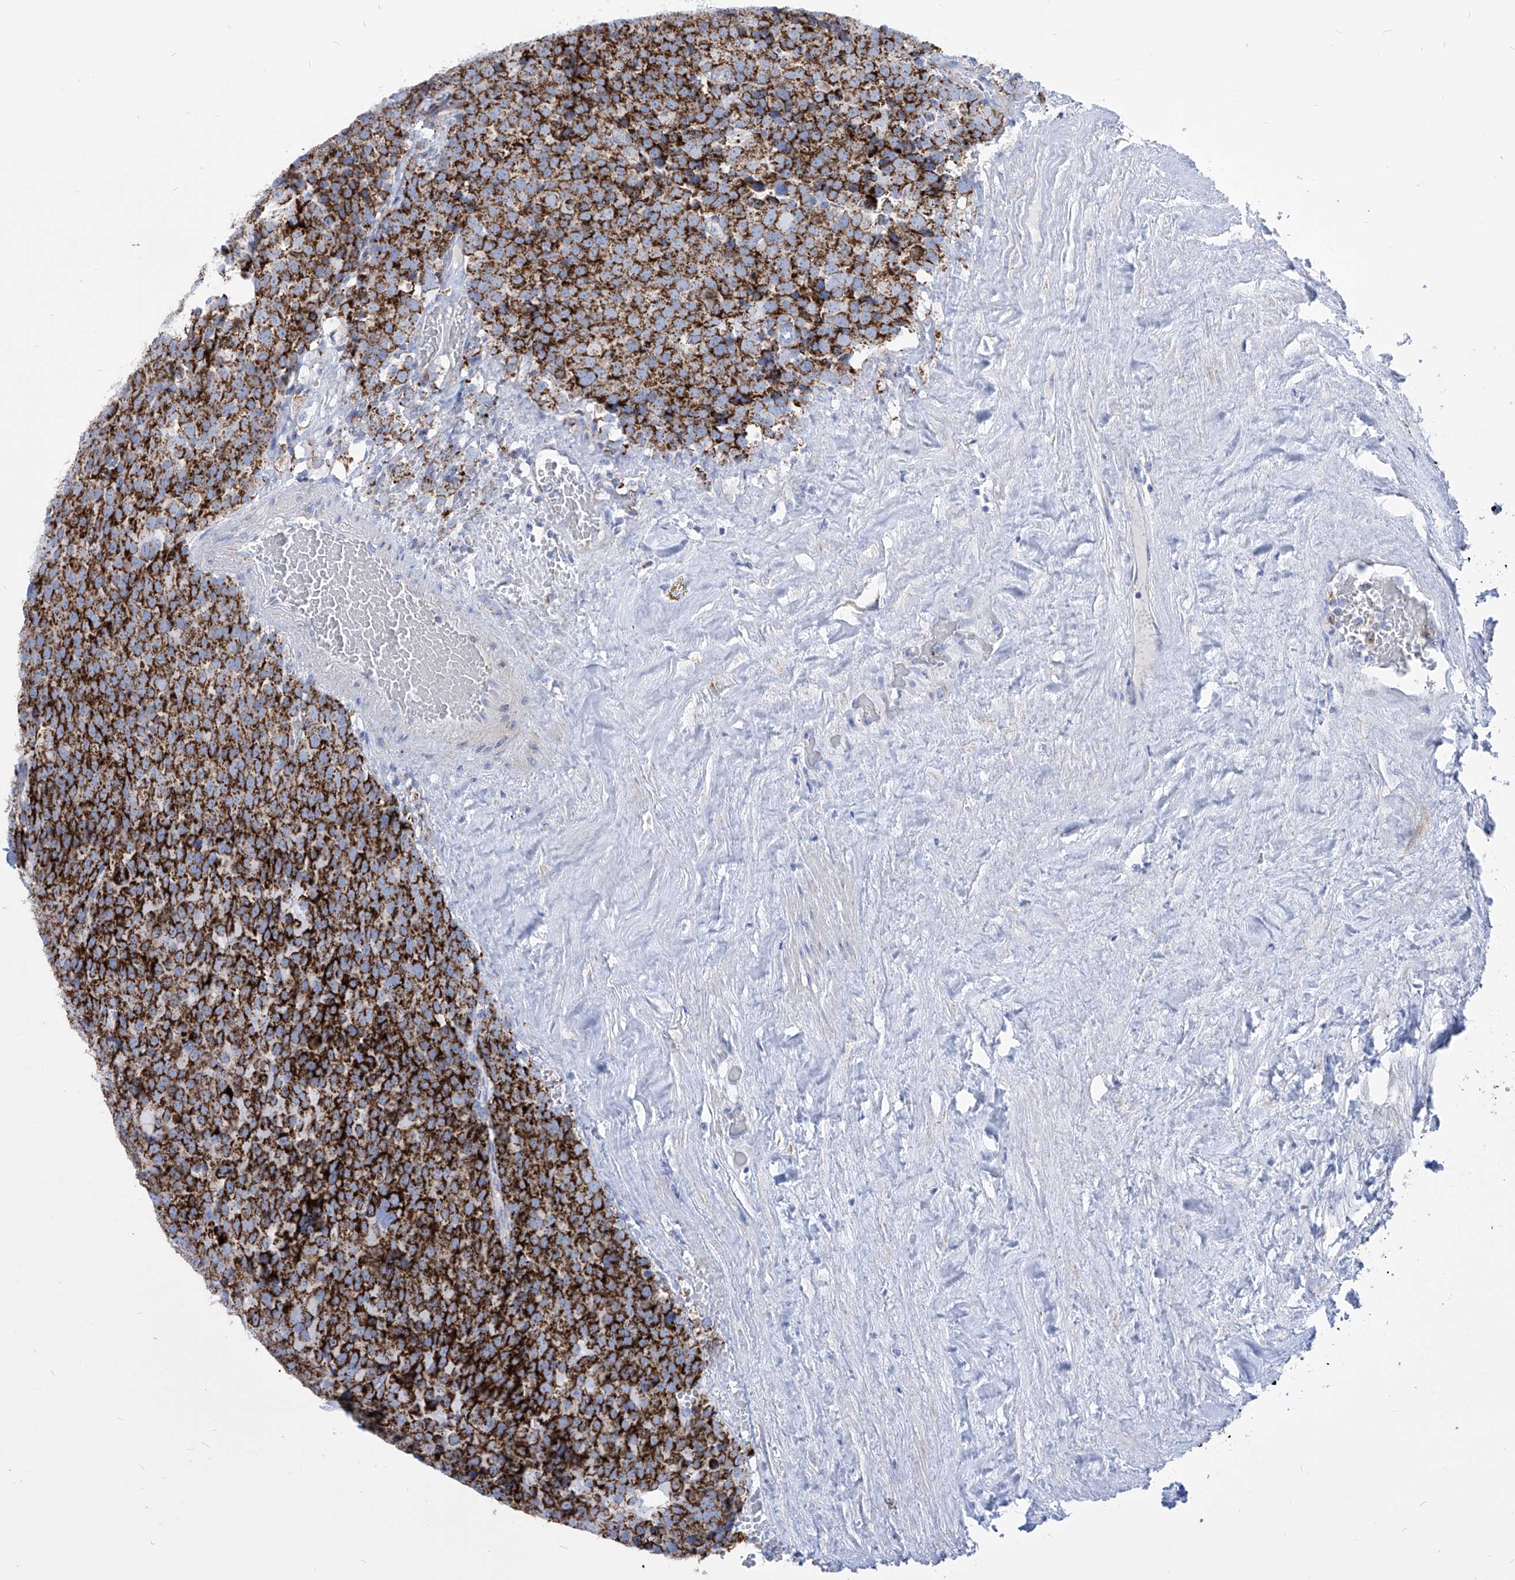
{"staining": {"intensity": "strong", "quantity": ">75%", "location": "cytoplasmic/membranous"}, "tissue": "testis cancer", "cell_type": "Tumor cells", "image_type": "cancer", "snomed": [{"axis": "morphology", "description": "Seminoma, NOS"}, {"axis": "topography", "description": "Testis"}], "caption": "Immunohistochemistry (IHC) image of neoplastic tissue: testis cancer (seminoma) stained using IHC demonstrates high levels of strong protein expression localized specifically in the cytoplasmic/membranous of tumor cells, appearing as a cytoplasmic/membranous brown color.", "gene": "COQ3", "patient": {"sex": "male", "age": 71}}